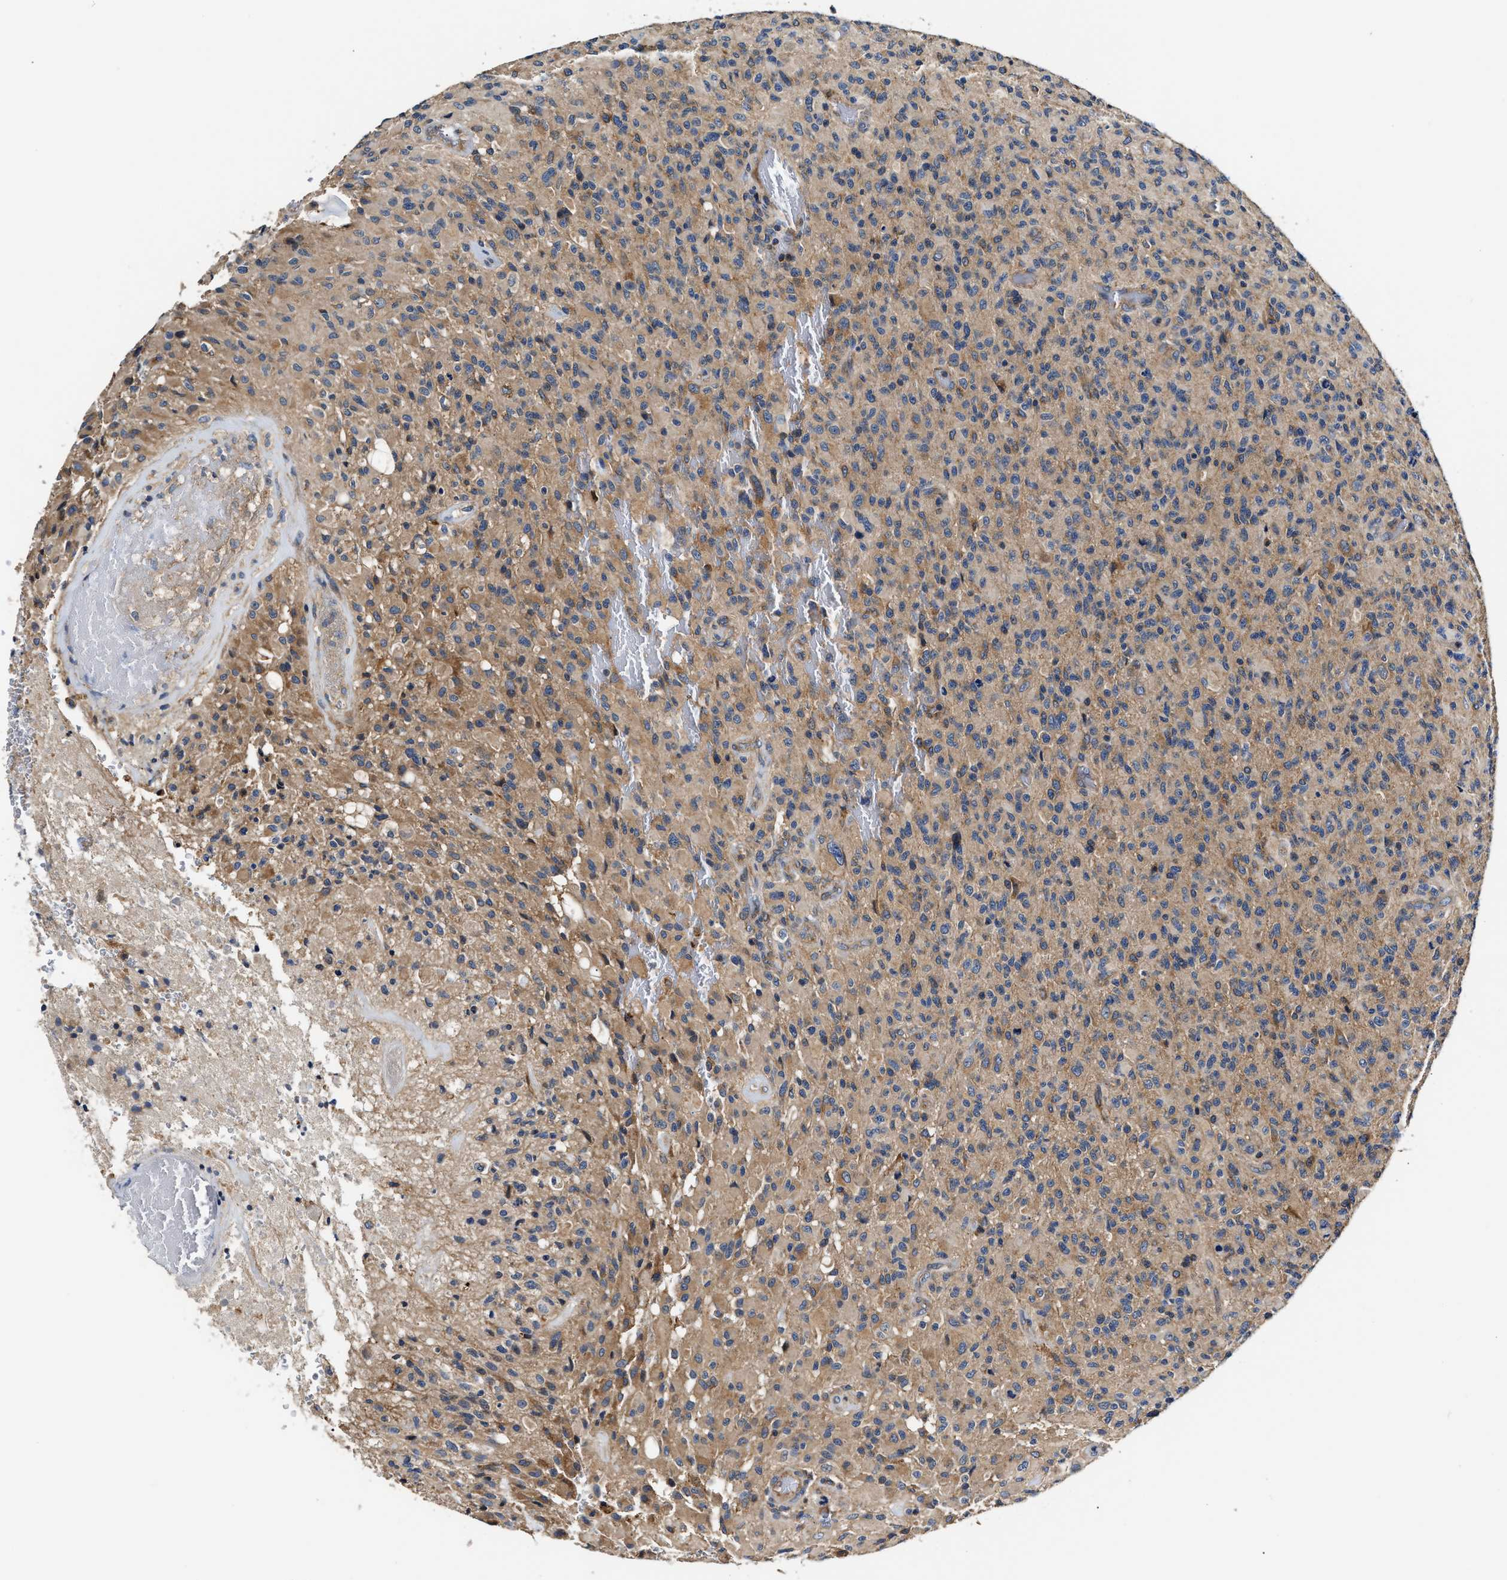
{"staining": {"intensity": "moderate", "quantity": "25%-75%", "location": "cytoplasmic/membranous"}, "tissue": "glioma", "cell_type": "Tumor cells", "image_type": "cancer", "snomed": [{"axis": "morphology", "description": "Glioma, malignant, High grade"}, {"axis": "topography", "description": "Brain"}], "caption": "High-grade glioma (malignant) stained for a protein displays moderate cytoplasmic/membranous positivity in tumor cells.", "gene": "TEX2", "patient": {"sex": "male", "age": 71}}